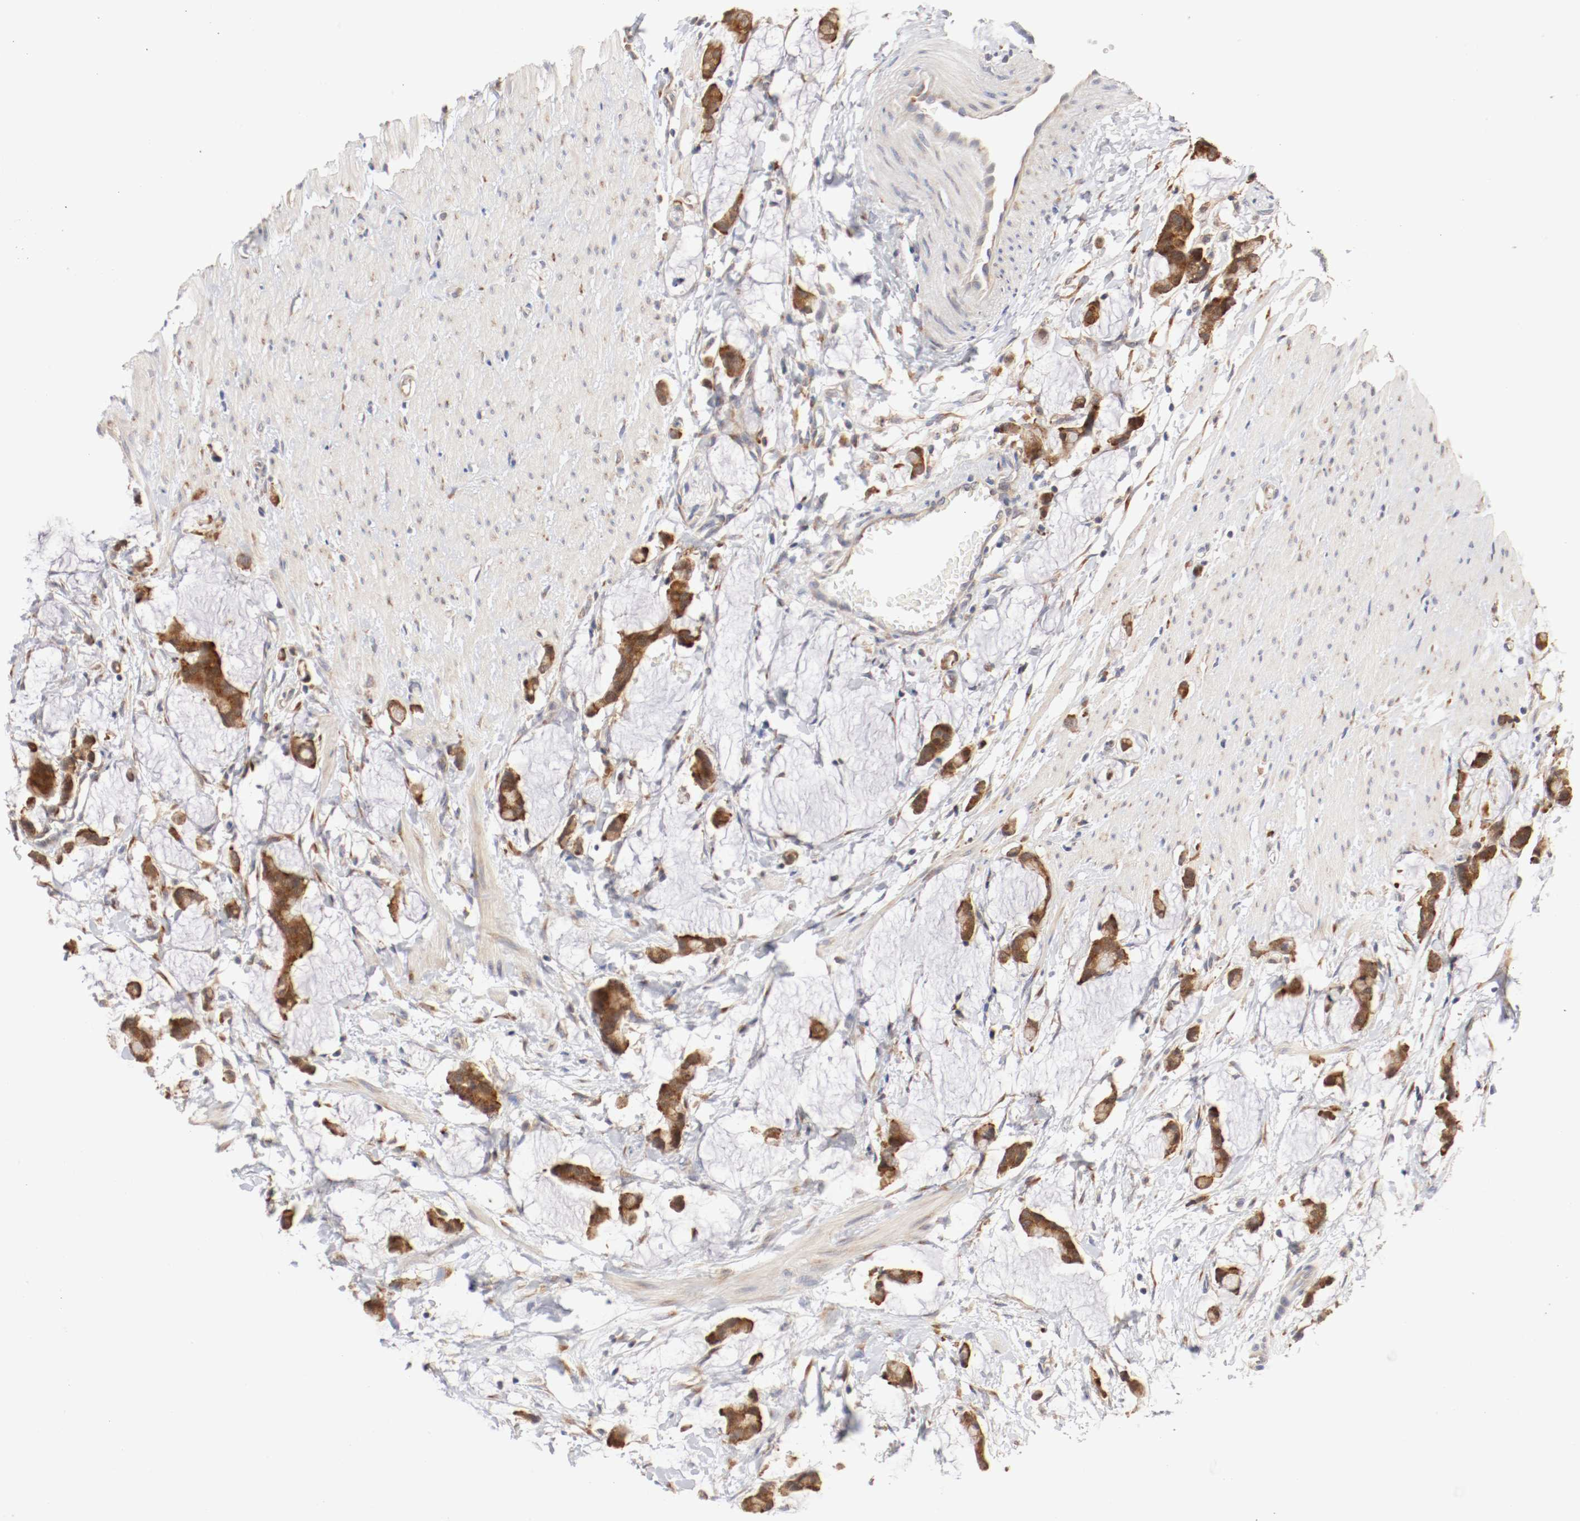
{"staining": {"intensity": "moderate", "quantity": ">75%", "location": "cytoplasmic/membranous"}, "tissue": "colorectal cancer", "cell_type": "Tumor cells", "image_type": "cancer", "snomed": [{"axis": "morphology", "description": "Adenocarcinoma, NOS"}, {"axis": "topography", "description": "Colon"}], "caption": "Immunohistochemistry (IHC) (DAB) staining of human colorectal cancer (adenocarcinoma) reveals moderate cytoplasmic/membranous protein staining in about >75% of tumor cells. (Stains: DAB in brown, nuclei in blue, Microscopy: brightfield microscopy at high magnification).", "gene": "FKBP3", "patient": {"sex": "male", "age": 14}}